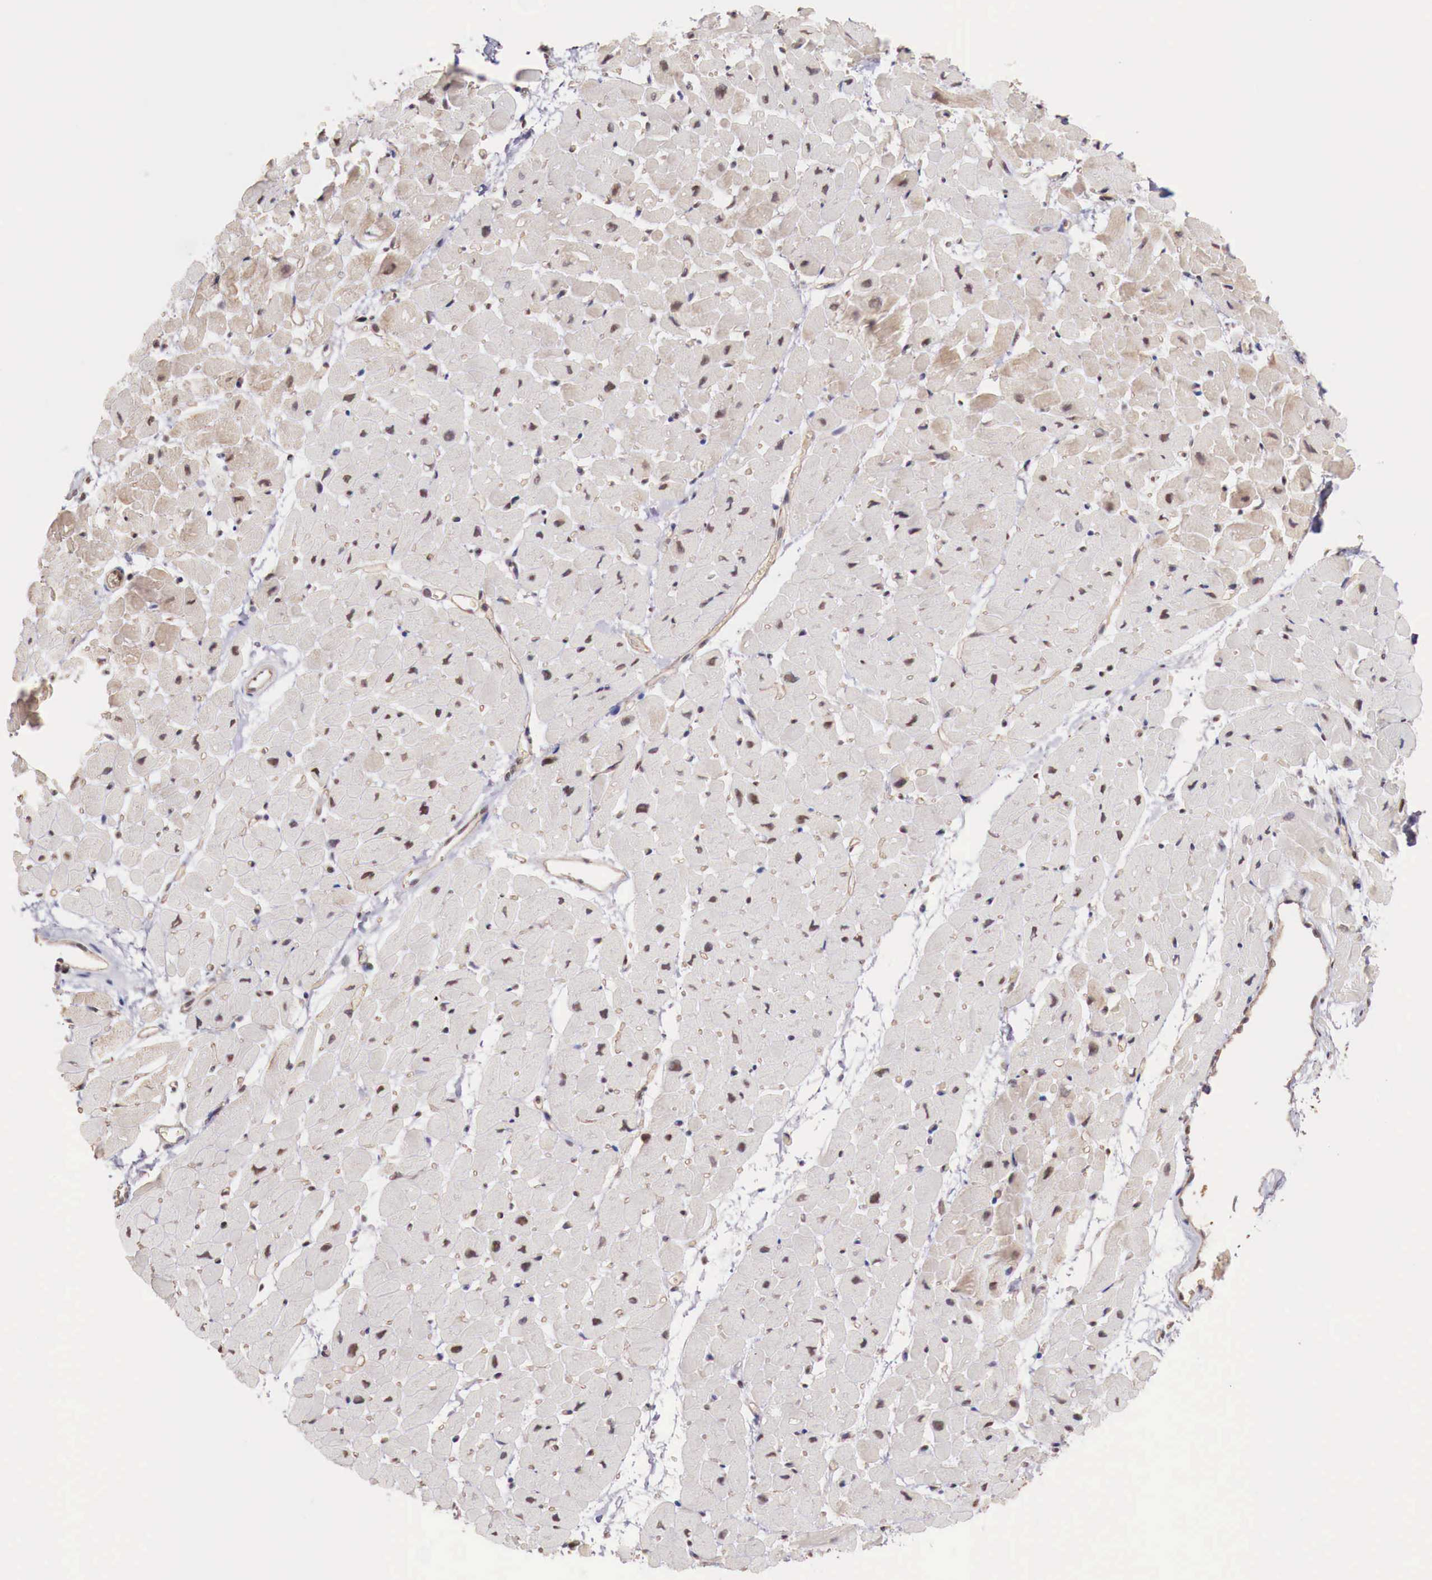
{"staining": {"intensity": "weak", "quantity": "25%-75%", "location": "nuclear"}, "tissue": "heart muscle", "cell_type": "Cardiomyocytes", "image_type": "normal", "snomed": [{"axis": "morphology", "description": "Normal tissue, NOS"}, {"axis": "topography", "description": "Heart"}], "caption": "Protein staining of normal heart muscle displays weak nuclear staining in about 25%-75% of cardiomyocytes.", "gene": "FOXP2", "patient": {"sex": "male", "age": 45}}